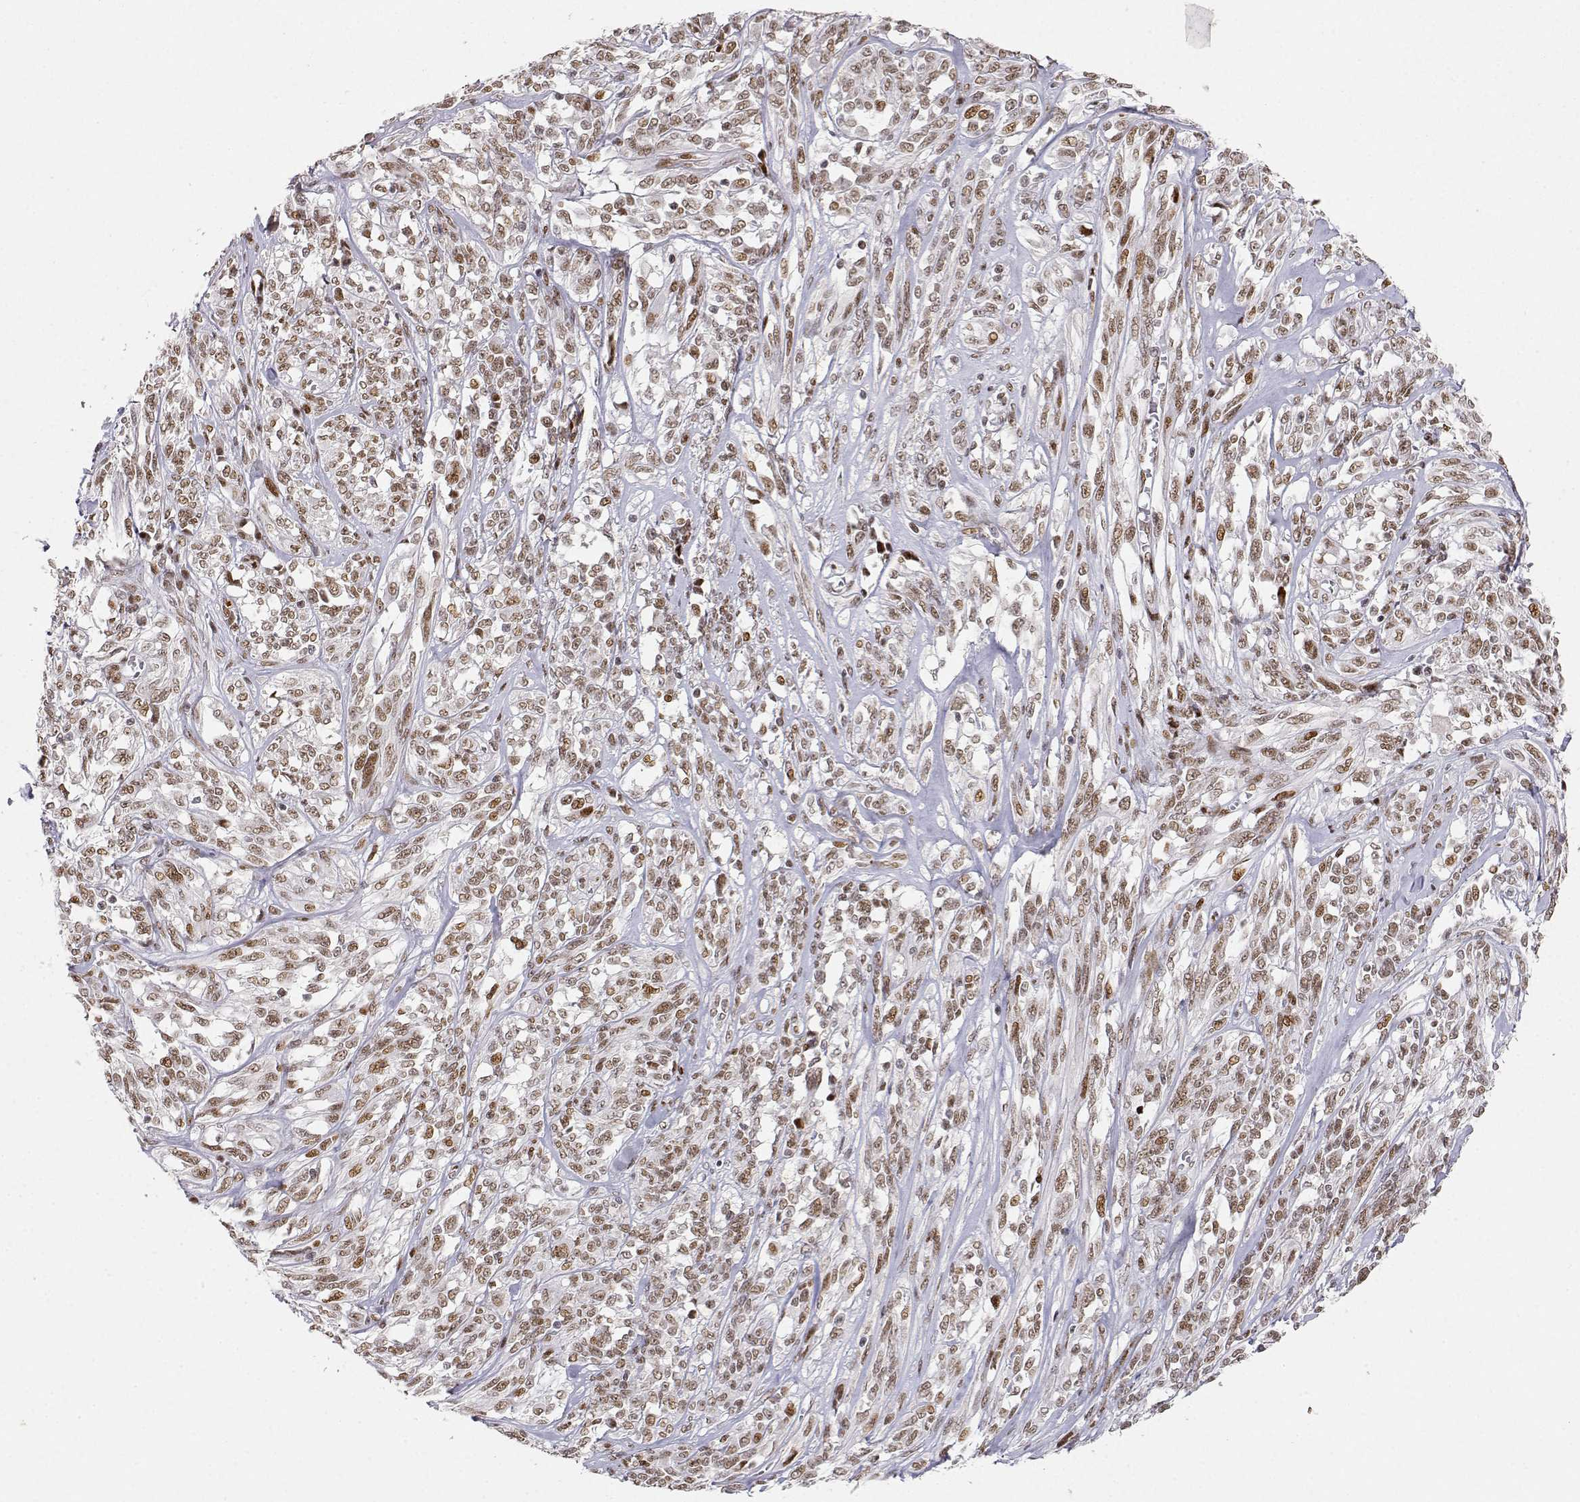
{"staining": {"intensity": "weak", "quantity": ">75%", "location": "nuclear"}, "tissue": "melanoma", "cell_type": "Tumor cells", "image_type": "cancer", "snomed": [{"axis": "morphology", "description": "Malignant melanoma, NOS"}, {"axis": "topography", "description": "Skin"}], "caption": "This micrograph displays melanoma stained with immunohistochemistry (IHC) to label a protein in brown. The nuclear of tumor cells show weak positivity for the protein. Nuclei are counter-stained blue.", "gene": "RSF1", "patient": {"sex": "female", "age": 91}}